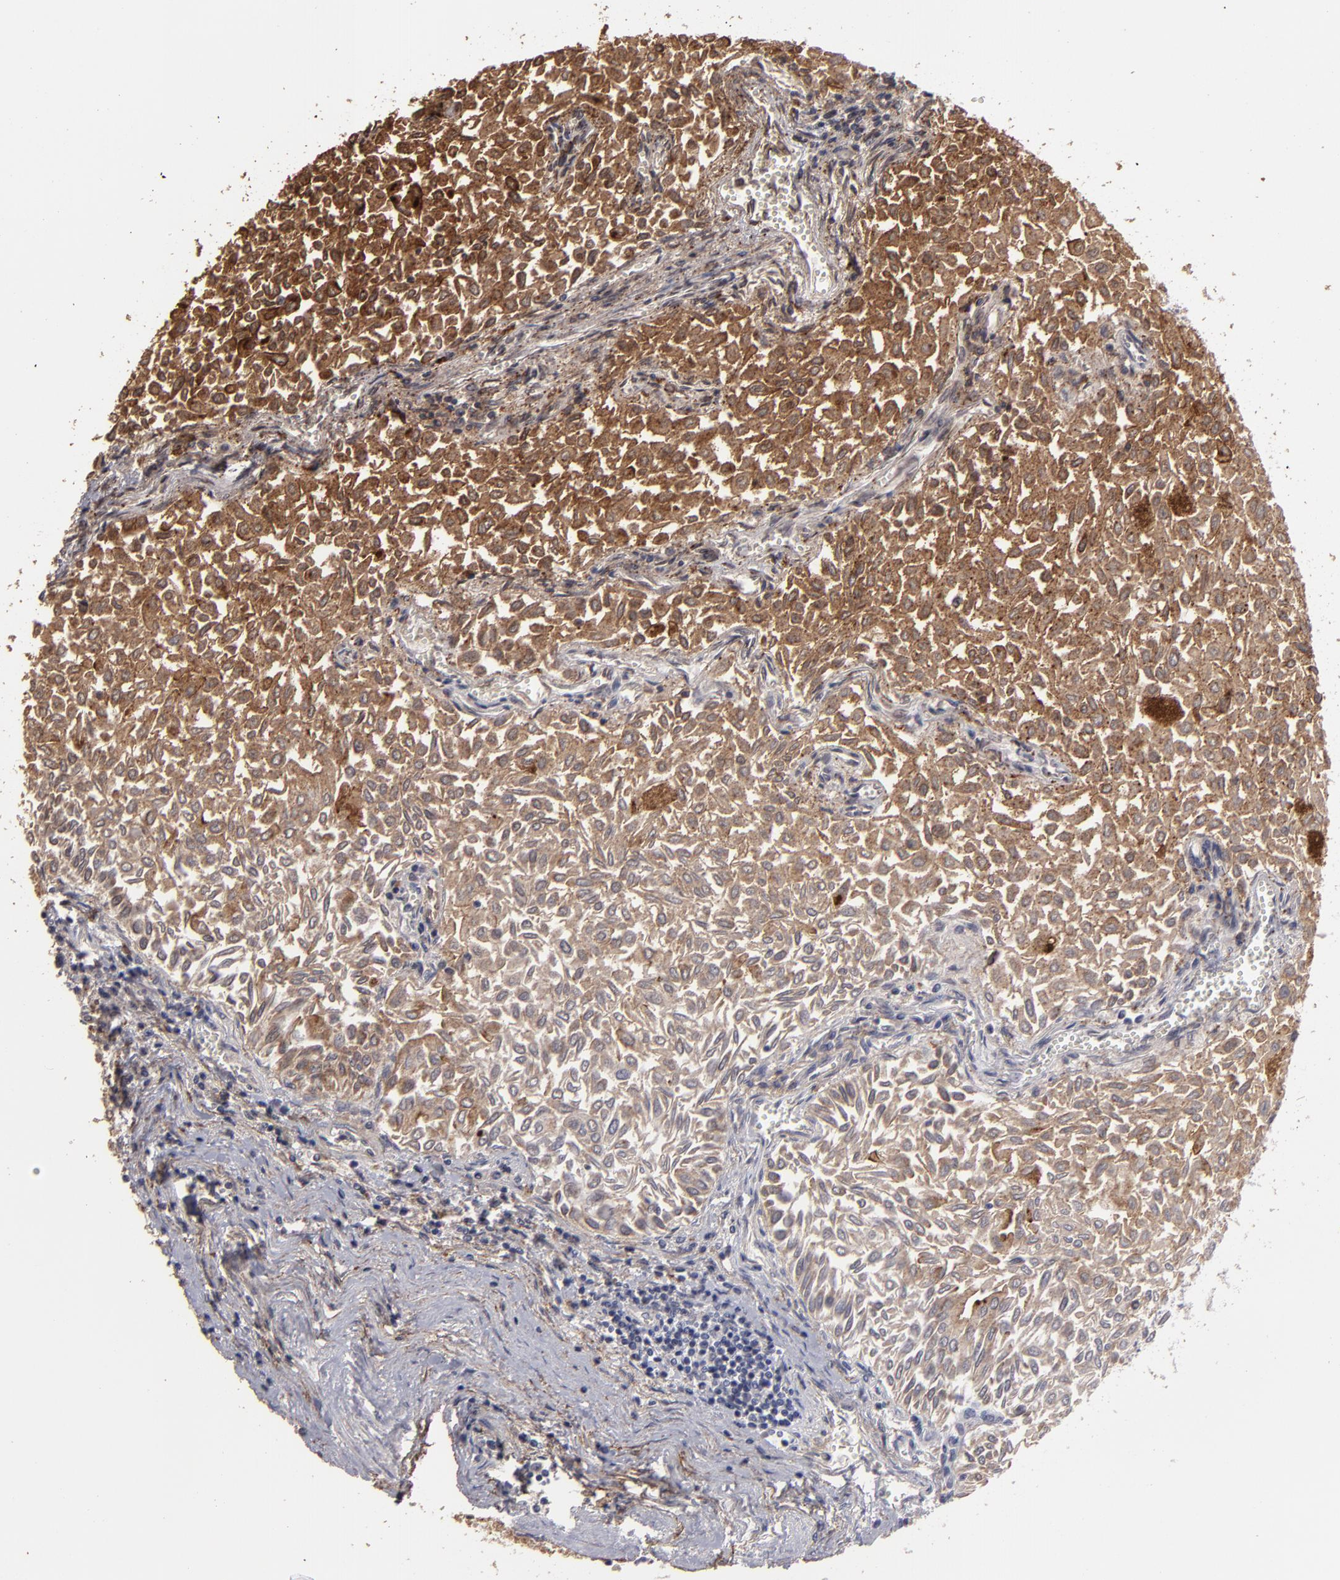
{"staining": {"intensity": "strong", "quantity": ">75%", "location": "cytoplasmic/membranous,nuclear"}, "tissue": "urothelial cancer", "cell_type": "Tumor cells", "image_type": "cancer", "snomed": [{"axis": "morphology", "description": "Urothelial carcinoma, Low grade"}, {"axis": "topography", "description": "Urinary bladder"}], "caption": "Urothelial carcinoma (low-grade) tissue displays strong cytoplasmic/membranous and nuclear expression in about >75% of tumor cells", "gene": "CD55", "patient": {"sex": "male", "age": 64}}